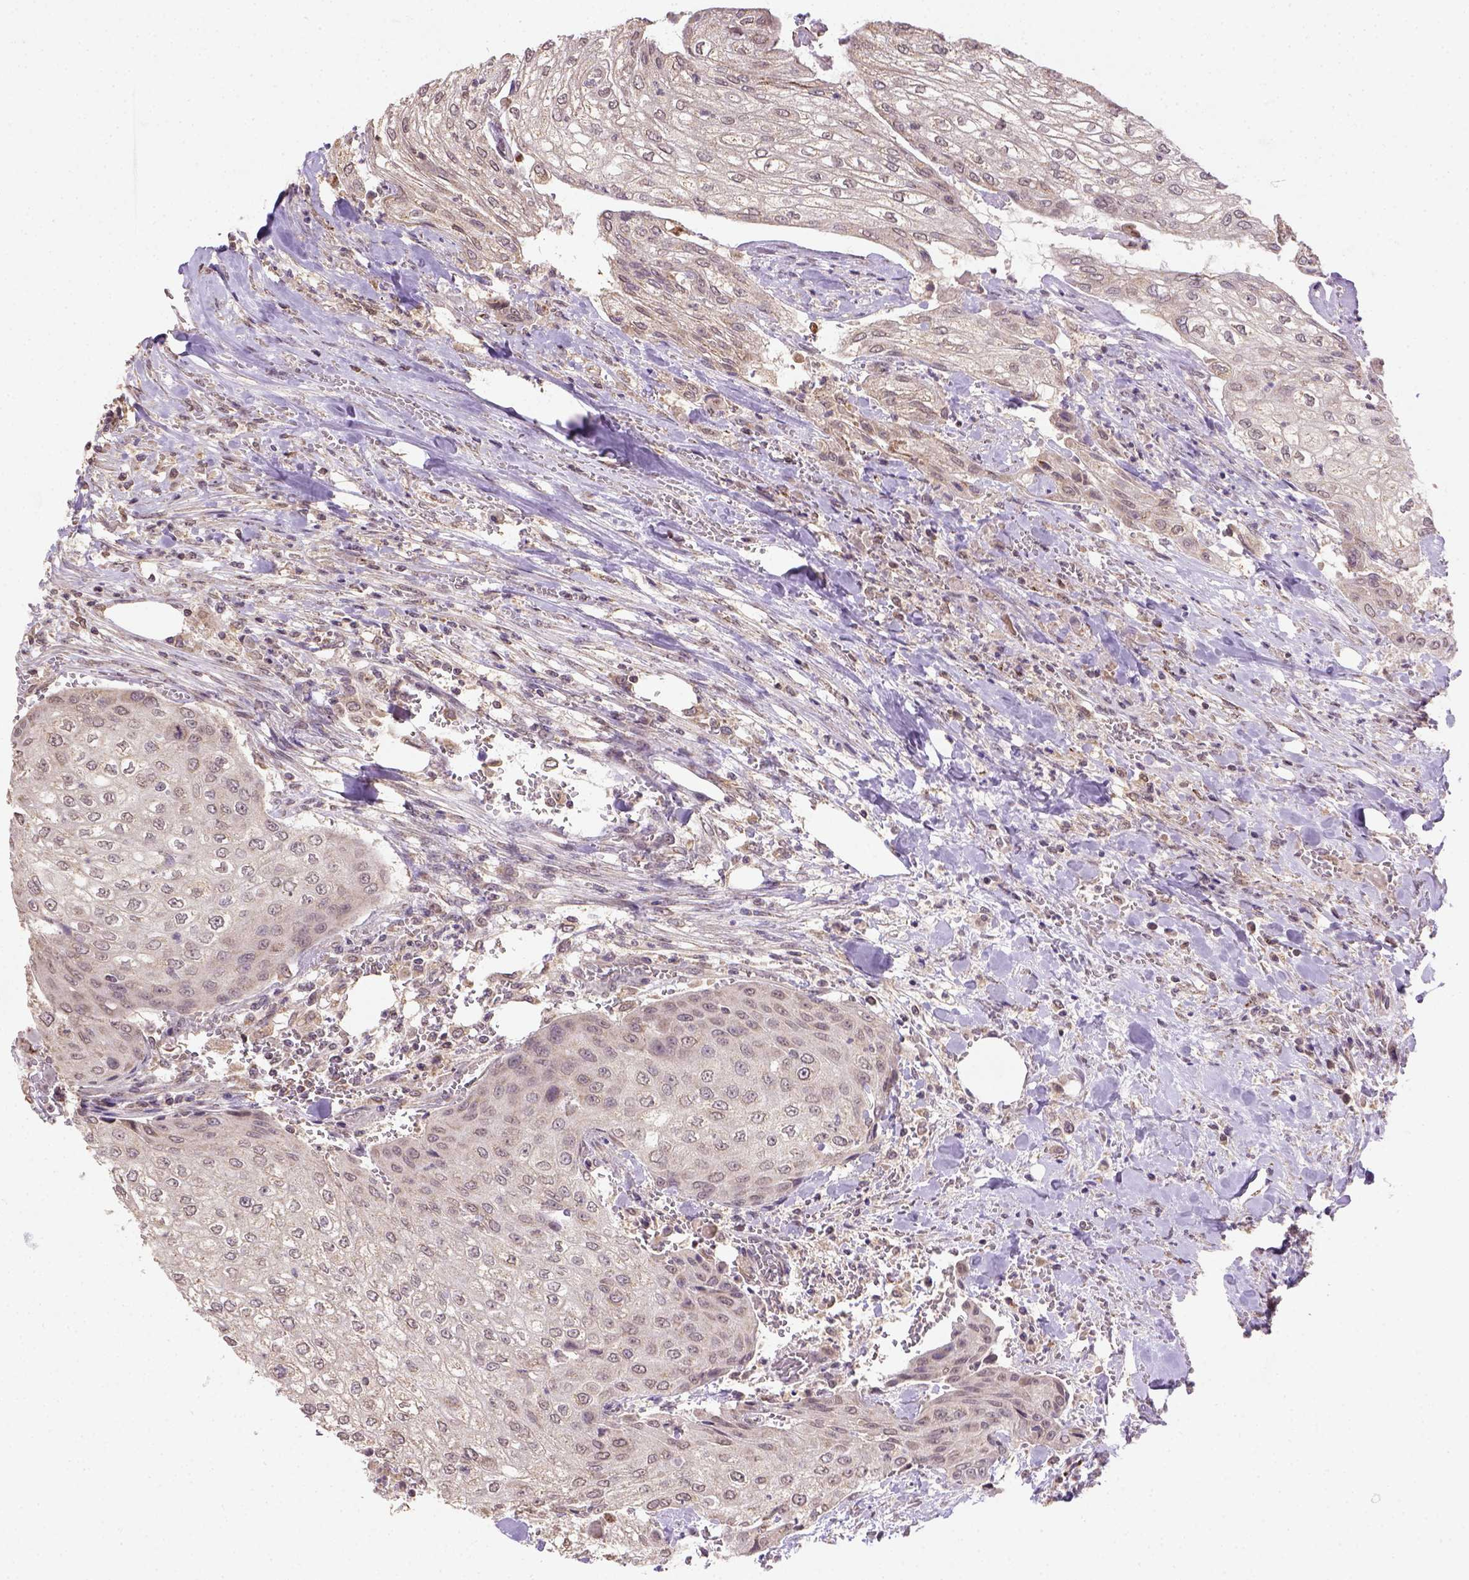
{"staining": {"intensity": "negative", "quantity": "none", "location": "none"}, "tissue": "urothelial cancer", "cell_type": "Tumor cells", "image_type": "cancer", "snomed": [{"axis": "morphology", "description": "Urothelial carcinoma, High grade"}, {"axis": "topography", "description": "Urinary bladder"}], "caption": "The IHC photomicrograph has no significant positivity in tumor cells of urothelial carcinoma (high-grade) tissue.", "gene": "NUDT10", "patient": {"sex": "male", "age": 62}}